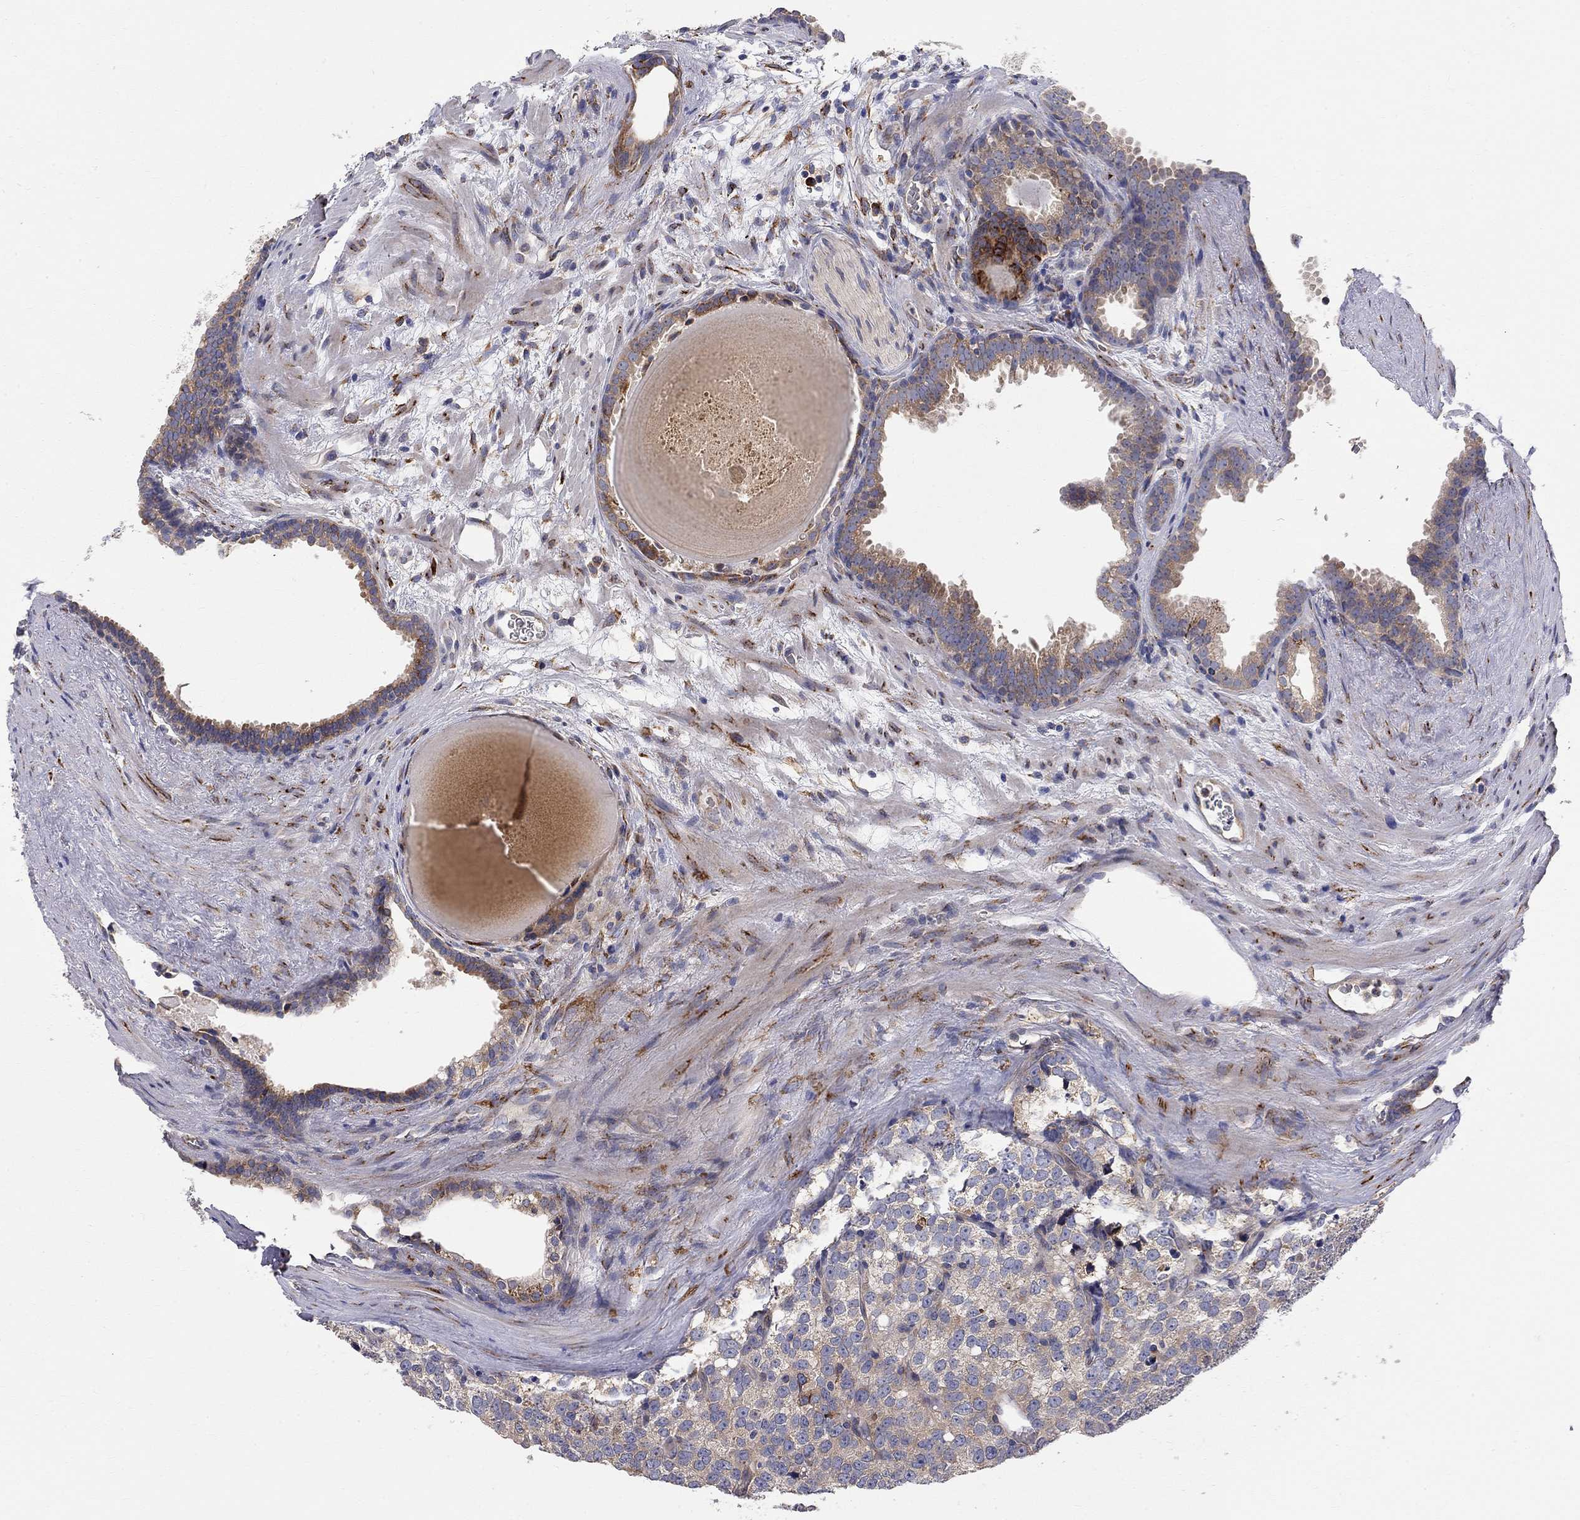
{"staining": {"intensity": "weak", "quantity": "25%-75%", "location": "cytoplasmic/membranous"}, "tissue": "prostate cancer", "cell_type": "Tumor cells", "image_type": "cancer", "snomed": [{"axis": "morphology", "description": "Adenocarcinoma, High grade"}, {"axis": "topography", "description": "Prostate and seminal vesicle, NOS"}], "caption": "Immunohistochemical staining of prostate cancer (adenocarcinoma (high-grade)) displays weak cytoplasmic/membranous protein staining in approximately 25%-75% of tumor cells. (brown staining indicates protein expression, while blue staining denotes nuclei).", "gene": "CASTOR1", "patient": {"sex": "male", "age": 62}}